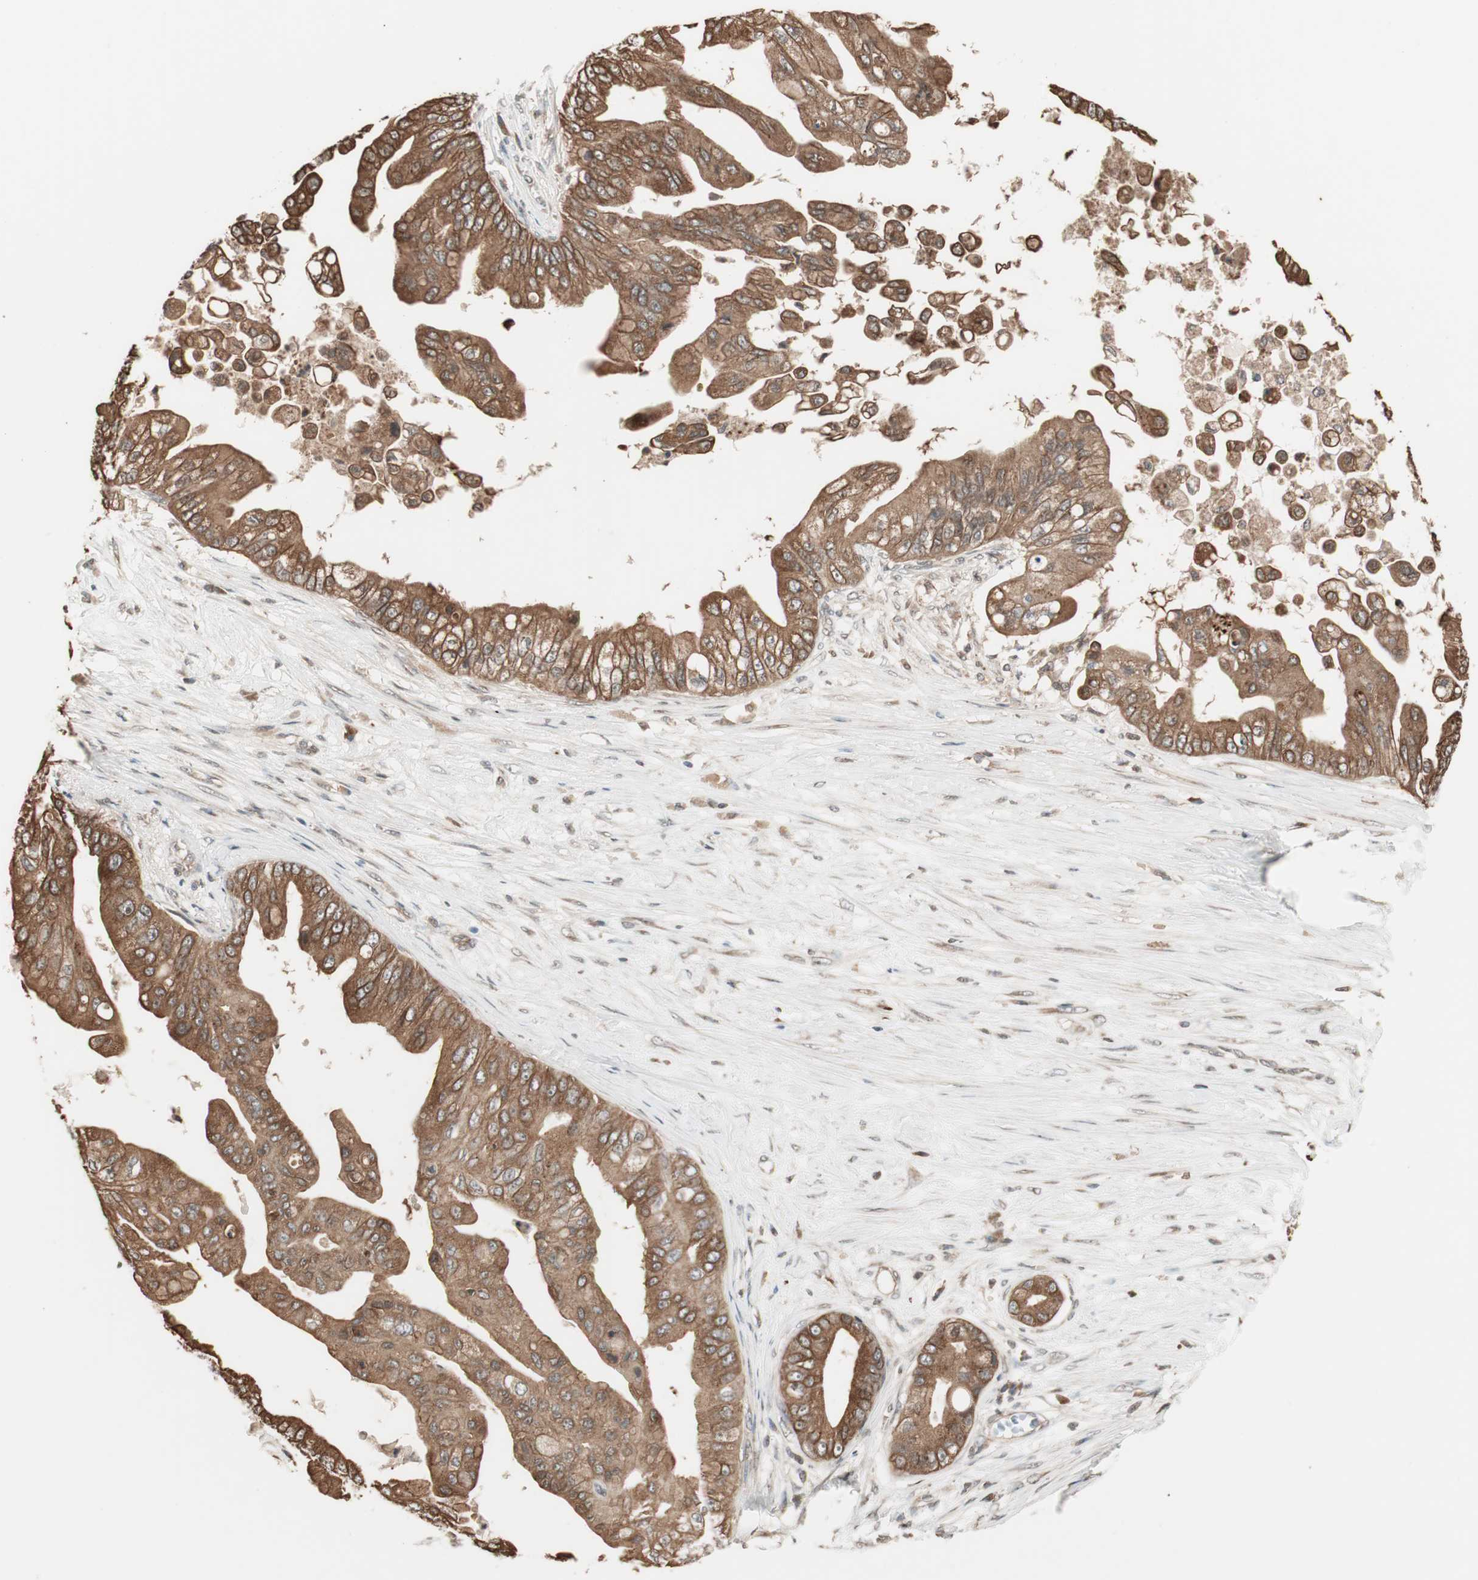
{"staining": {"intensity": "moderate", "quantity": ">75%", "location": "cytoplasmic/membranous"}, "tissue": "pancreatic cancer", "cell_type": "Tumor cells", "image_type": "cancer", "snomed": [{"axis": "morphology", "description": "Adenocarcinoma, NOS"}, {"axis": "topography", "description": "Pancreas"}], "caption": "Moderate cytoplasmic/membranous protein expression is present in about >75% of tumor cells in adenocarcinoma (pancreatic).", "gene": "FBXO5", "patient": {"sex": "female", "age": 75}}